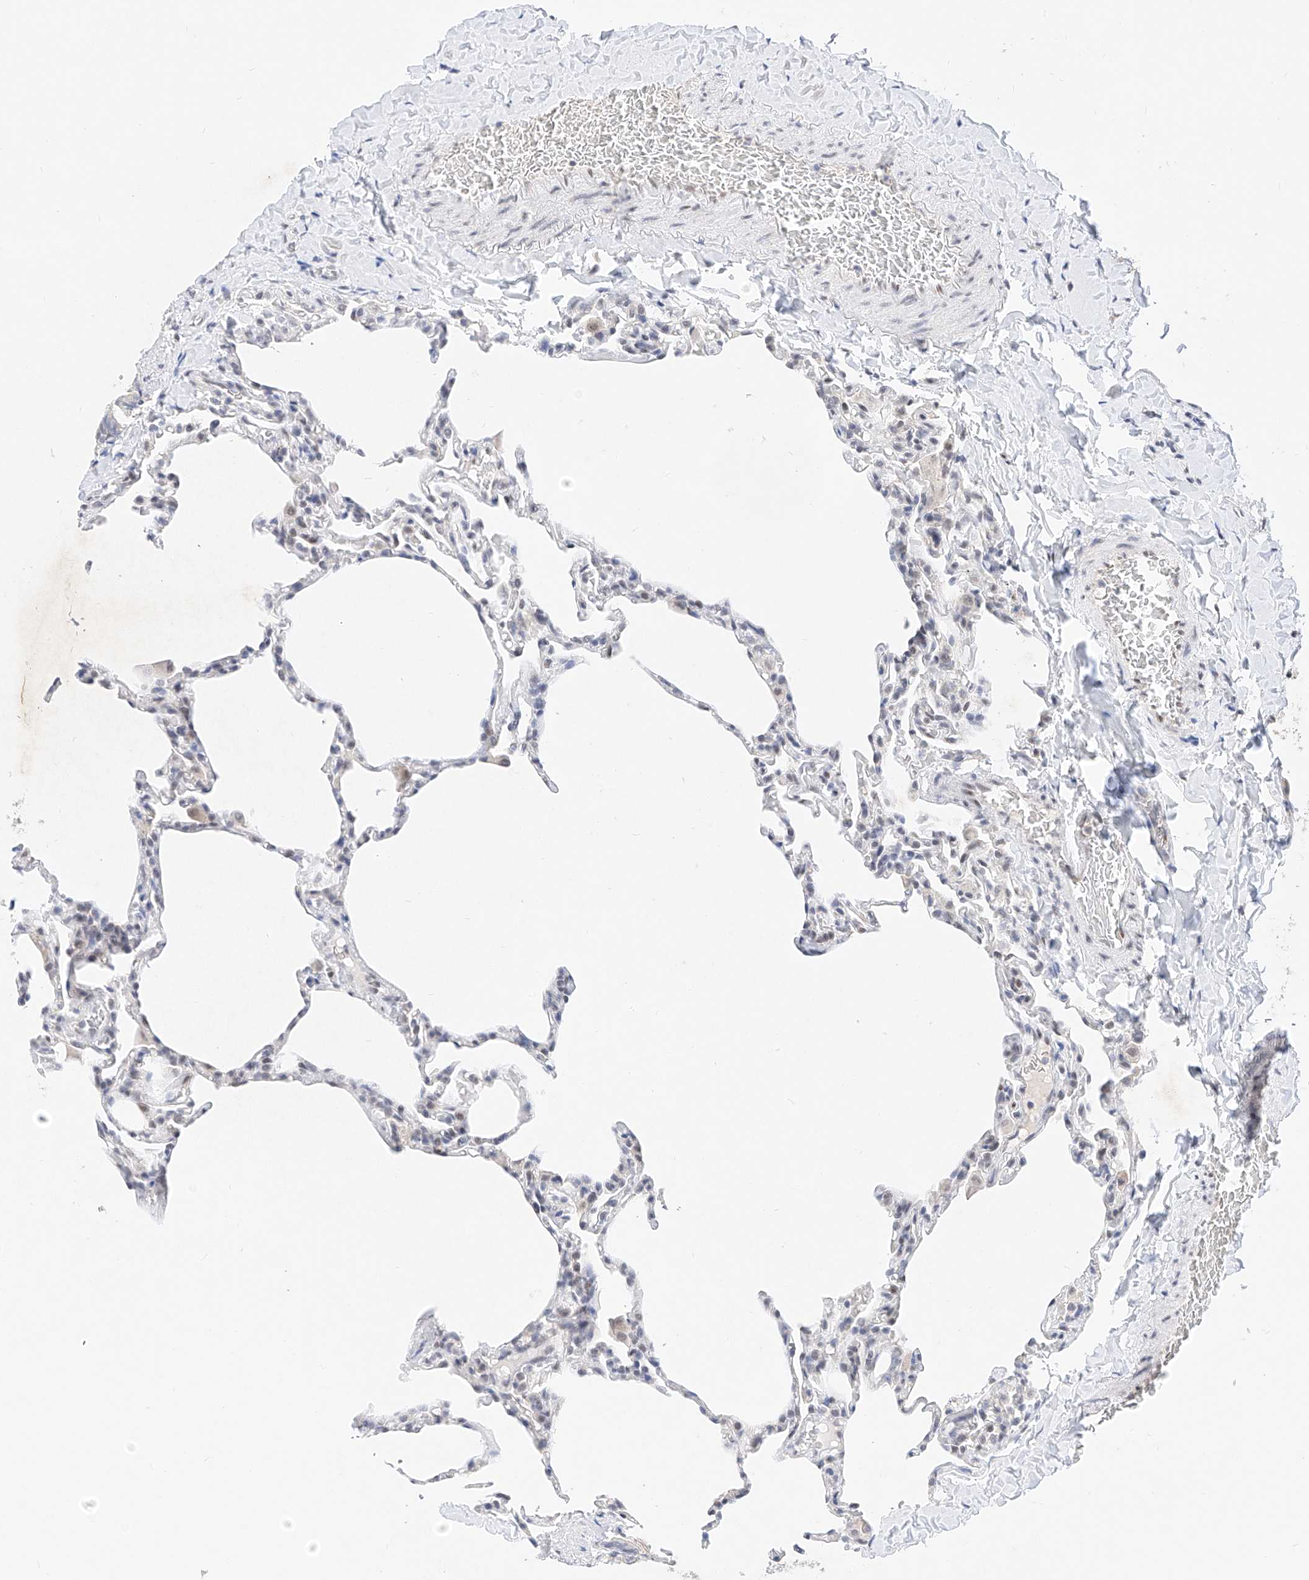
{"staining": {"intensity": "negative", "quantity": "none", "location": "none"}, "tissue": "lung", "cell_type": "Alveolar cells", "image_type": "normal", "snomed": [{"axis": "morphology", "description": "Normal tissue, NOS"}, {"axis": "topography", "description": "Lung"}], "caption": "Immunohistochemical staining of normal human lung demonstrates no significant staining in alveolar cells. (DAB (3,3'-diaminobenzidine) immunohistochemistry (IHC), high magnification).", "gene": "KCNJ1", "patient": {"sex": "male", "age": 20}}